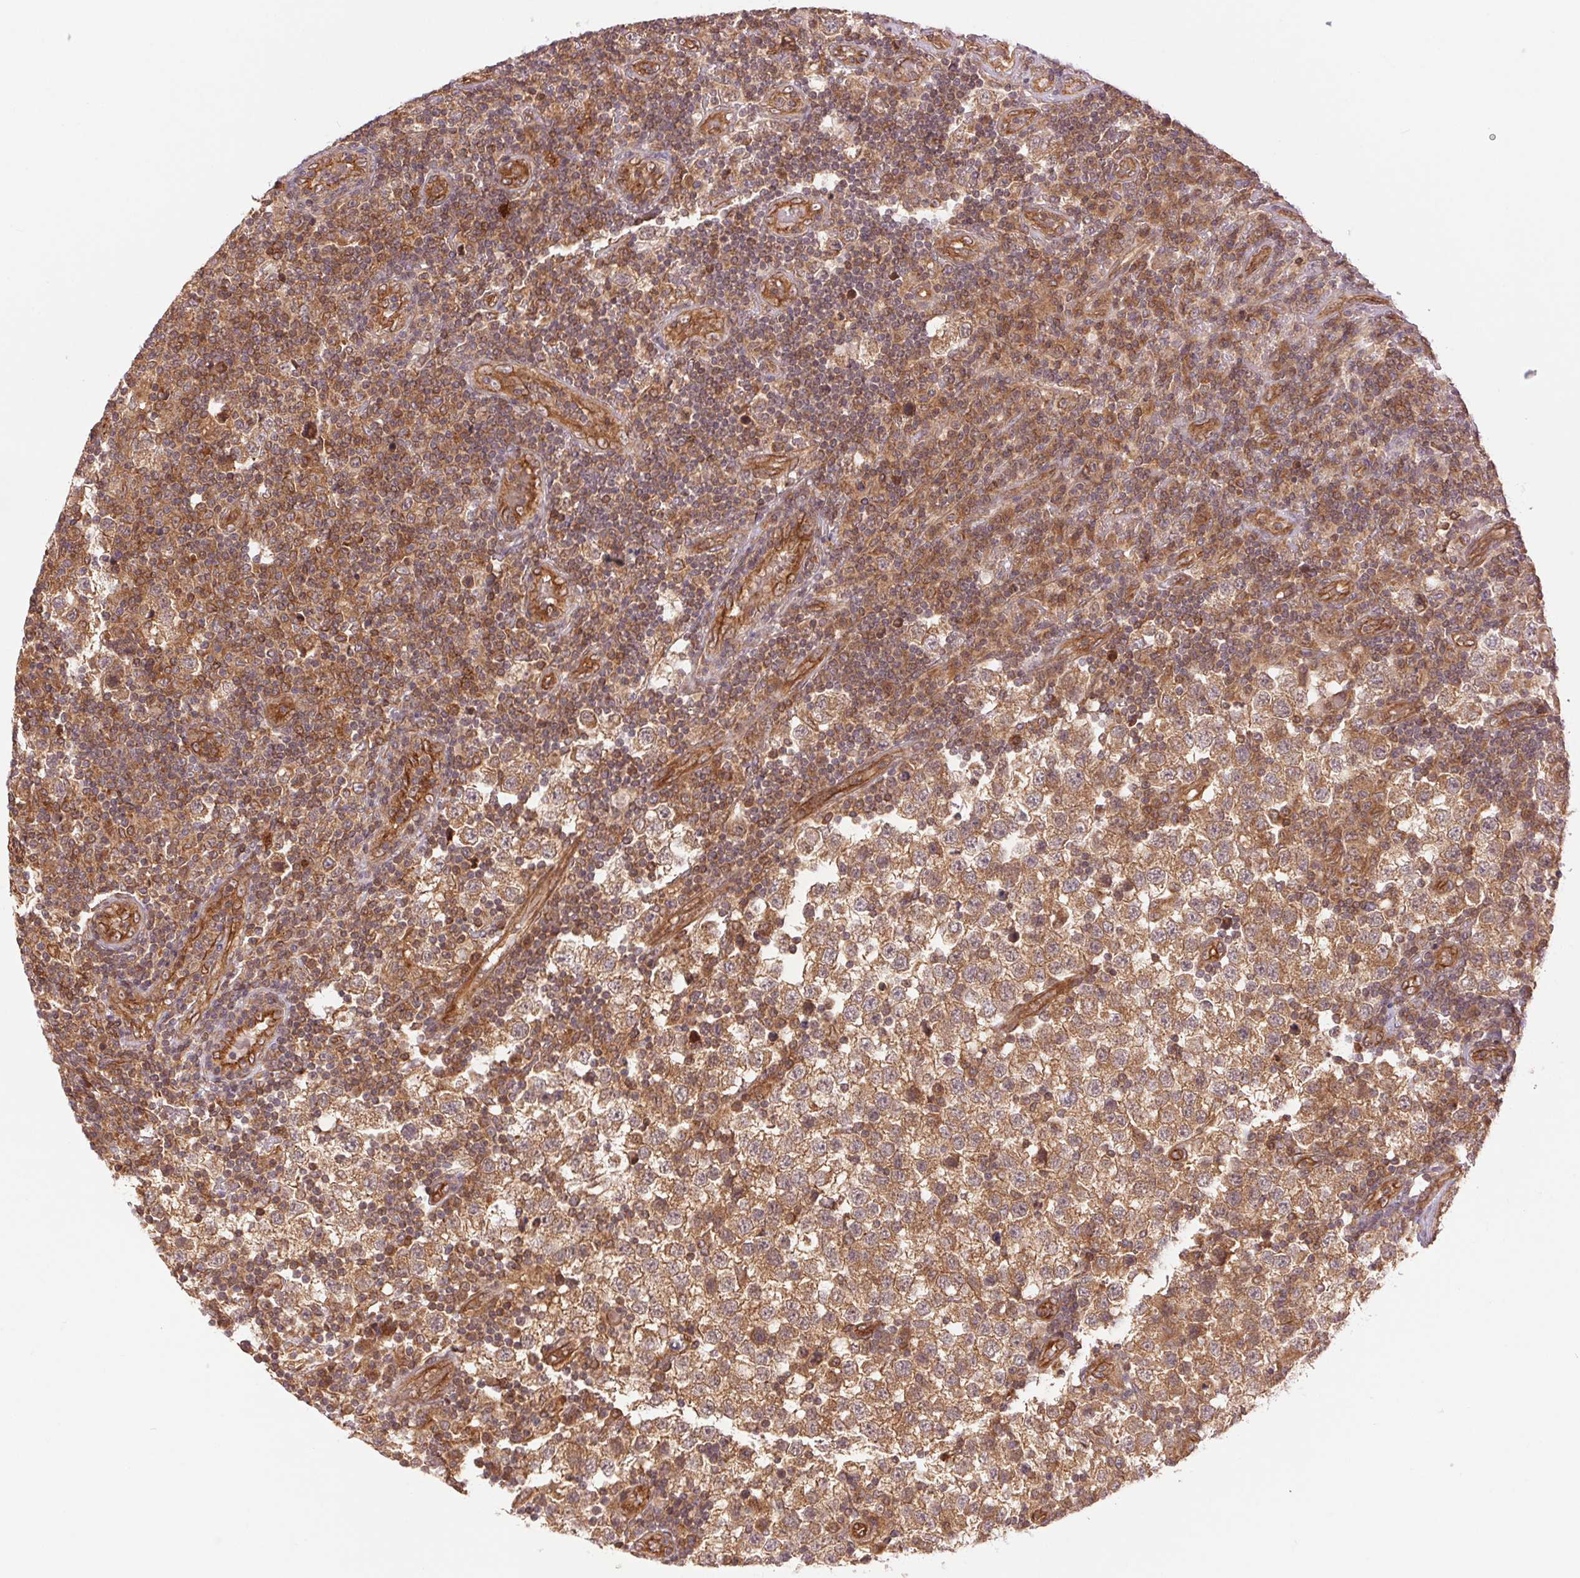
{"staining": {"intensity": "moderate", "quantity": ">75%", "location": "cytoplasmic/membranous"}, "tissue": "testis cancer", "cell_type": "Tumor cells", "image_type": "cancer", "snomed": [{"axis": "morphology", "description": "Seminoma, NOS"}, {"axis": "topography", "description": "Testis"}], "caption": "The histopathology image demonstrates immunohistochemical staining of seminoma (testis). There is moderate cytoplasmic/membranous expression is seen in approximately >75% of tumor cells.", "gene": "STARD7", "patient": {"sex": "male", "age": 34}}